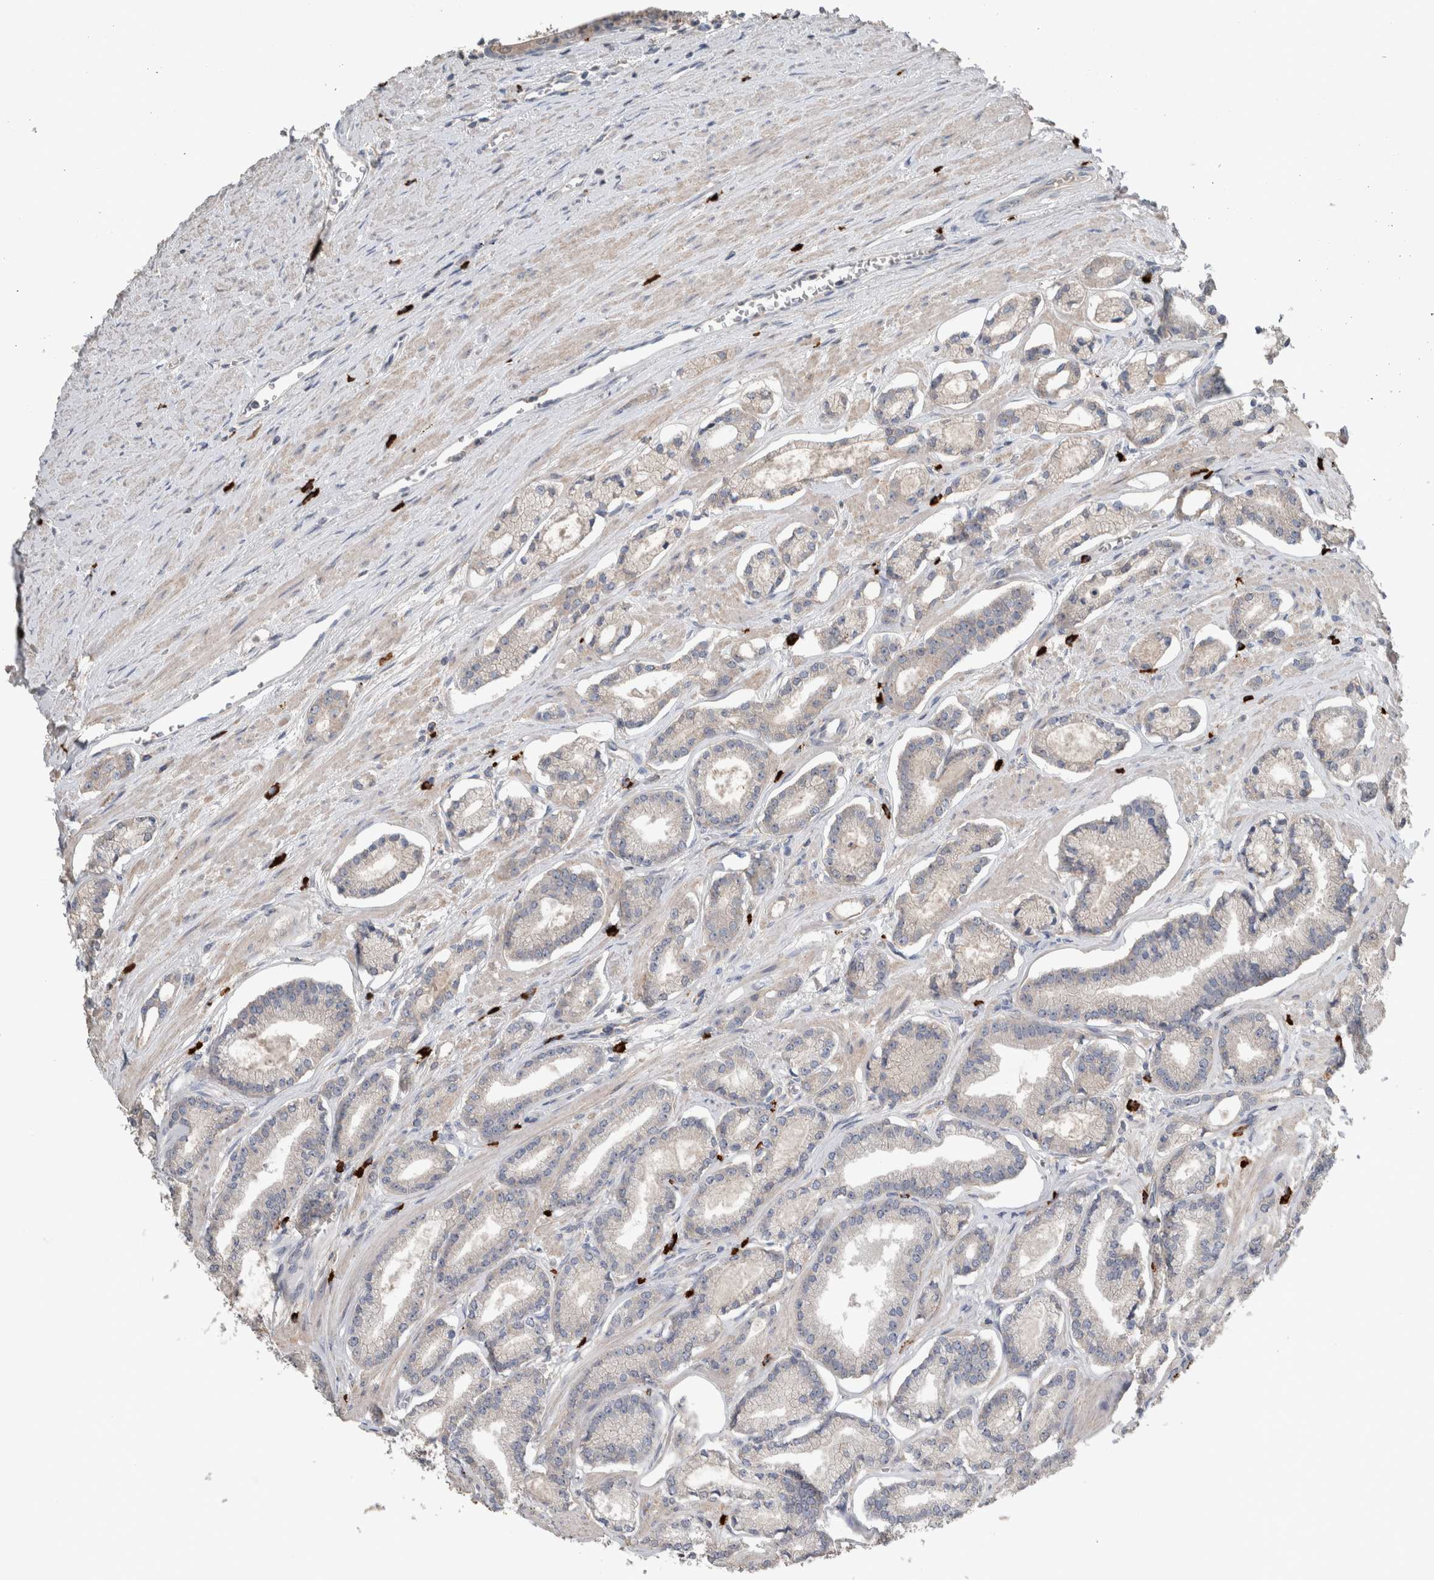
{"staining": {"intensity": "negative", "quantity": "none", "location": "none"}, "tissue": "prostate cancer", "cell_type": "Tumor cells", "image_type": "cancer", "snomed": [{"axis": "morphology", "description": "Adenocarcinoma, Low grade"}, {"axis": "topography", "description": "Prostate"}], "caption": "This micrograph is of prostate cancer stained with immunohistochemistry (IHC) to label a protein in brown with the nuclei are counter-stained blue. There is no staining in tumor cells.", "gene": "CRNN", "patient": {"sex": "male", "age": 60}}